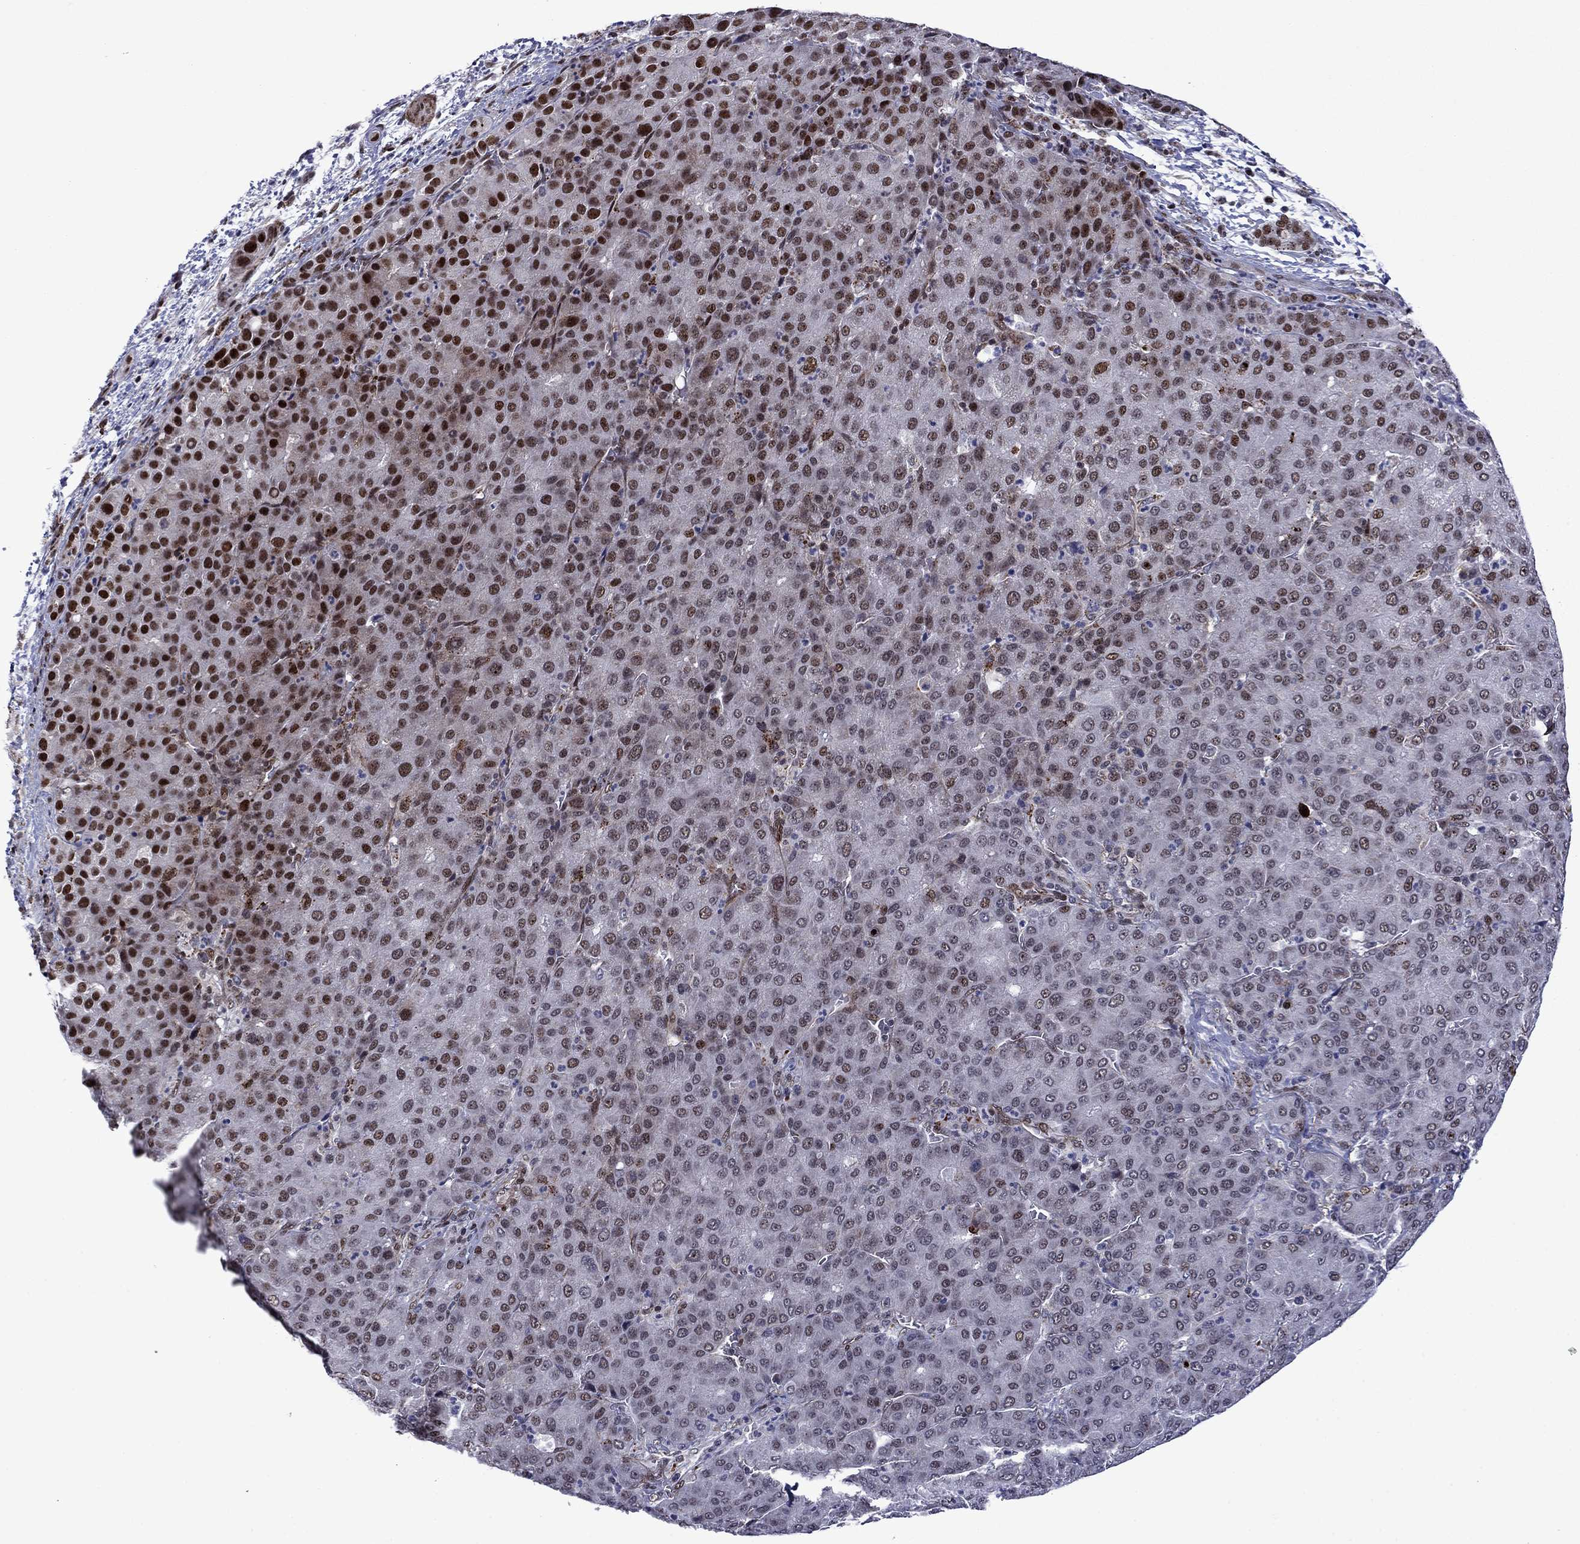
{"staining": {"intensity": "strong", "quantity": "<25%", "location": "nuclear"}, "tissue": "liver cancer", "cell_type": "Tumor cells", "image_type": "cancer", "snomed": [{"axis": "morphology", "description": "Carcinoma, Hepatocellular, NOS"}, {"axis": "topography", "description": "Liver"}], "caption": "Approximately <25% of tumor cells in hepatocellular carcinoma (liver) show strong nuclear protein staining as visualized by brown immunohistochemical staining.", "gene": "SURF2", "patient": {"sex": "male", "age": 65}}